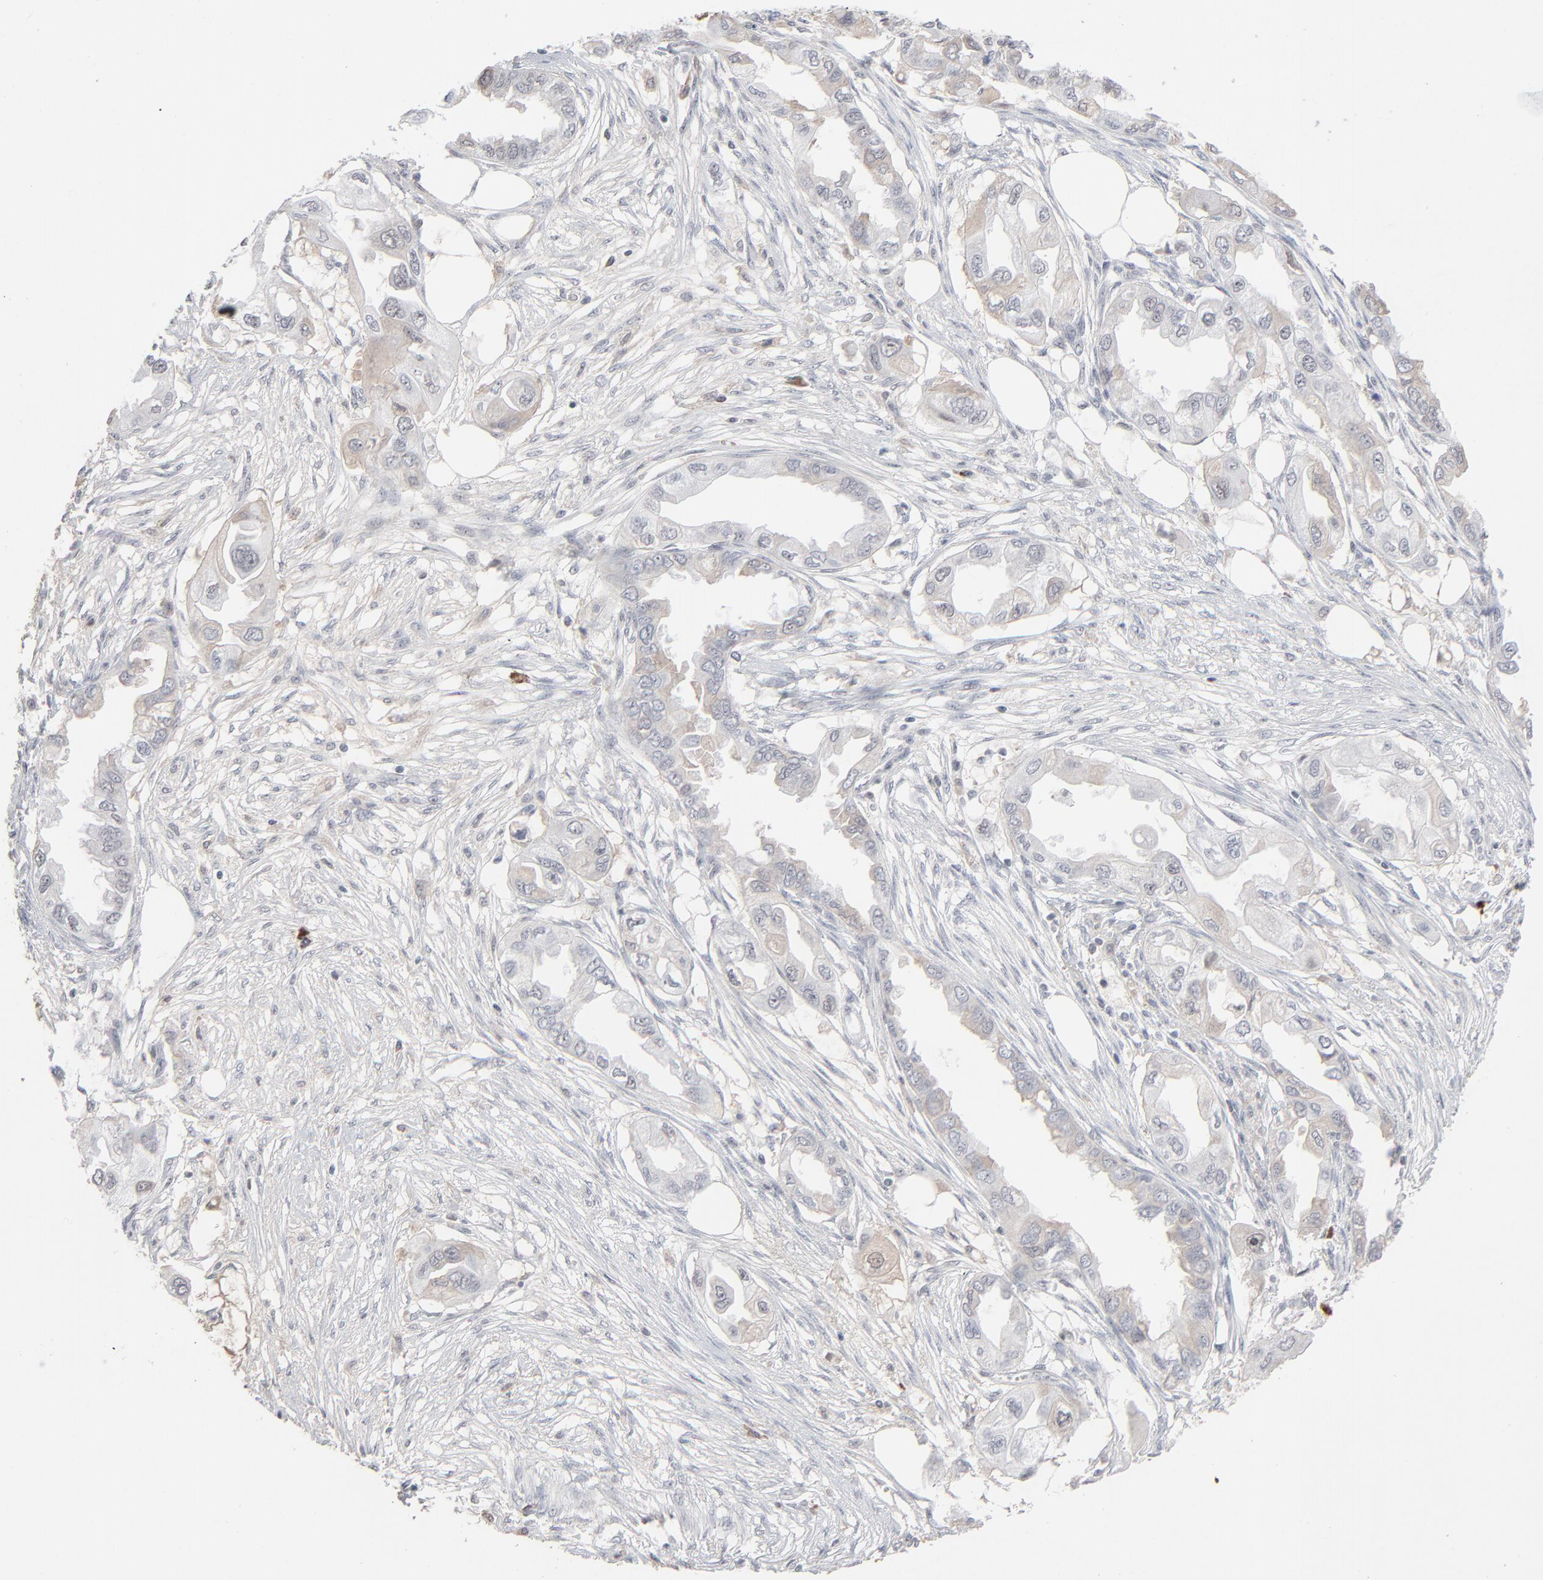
{"staining": {"intensity": "weak", "quantity": "25%-75%", "location": "cytoplasmic/membranous"}, "tissue": "endometrial cancer", "cell_type": "Tumor cells", "image_type": "cancer", "snomed": [{"axis": "morphology", "description": "Adenocarcinoma, NOS"}, {"axis": "topography", "description": "Endometrium"}], "caption": "This micrograph demonstrates immunohistochemistry (IHC) staining of human adenocarcinoma (endometrial), with low weak cytoplasmic/membranous expression in about 25%-75% of tumor cells.", "gene": "MPHOSPH6", "patient": {"sex": "female", "age": 67}}